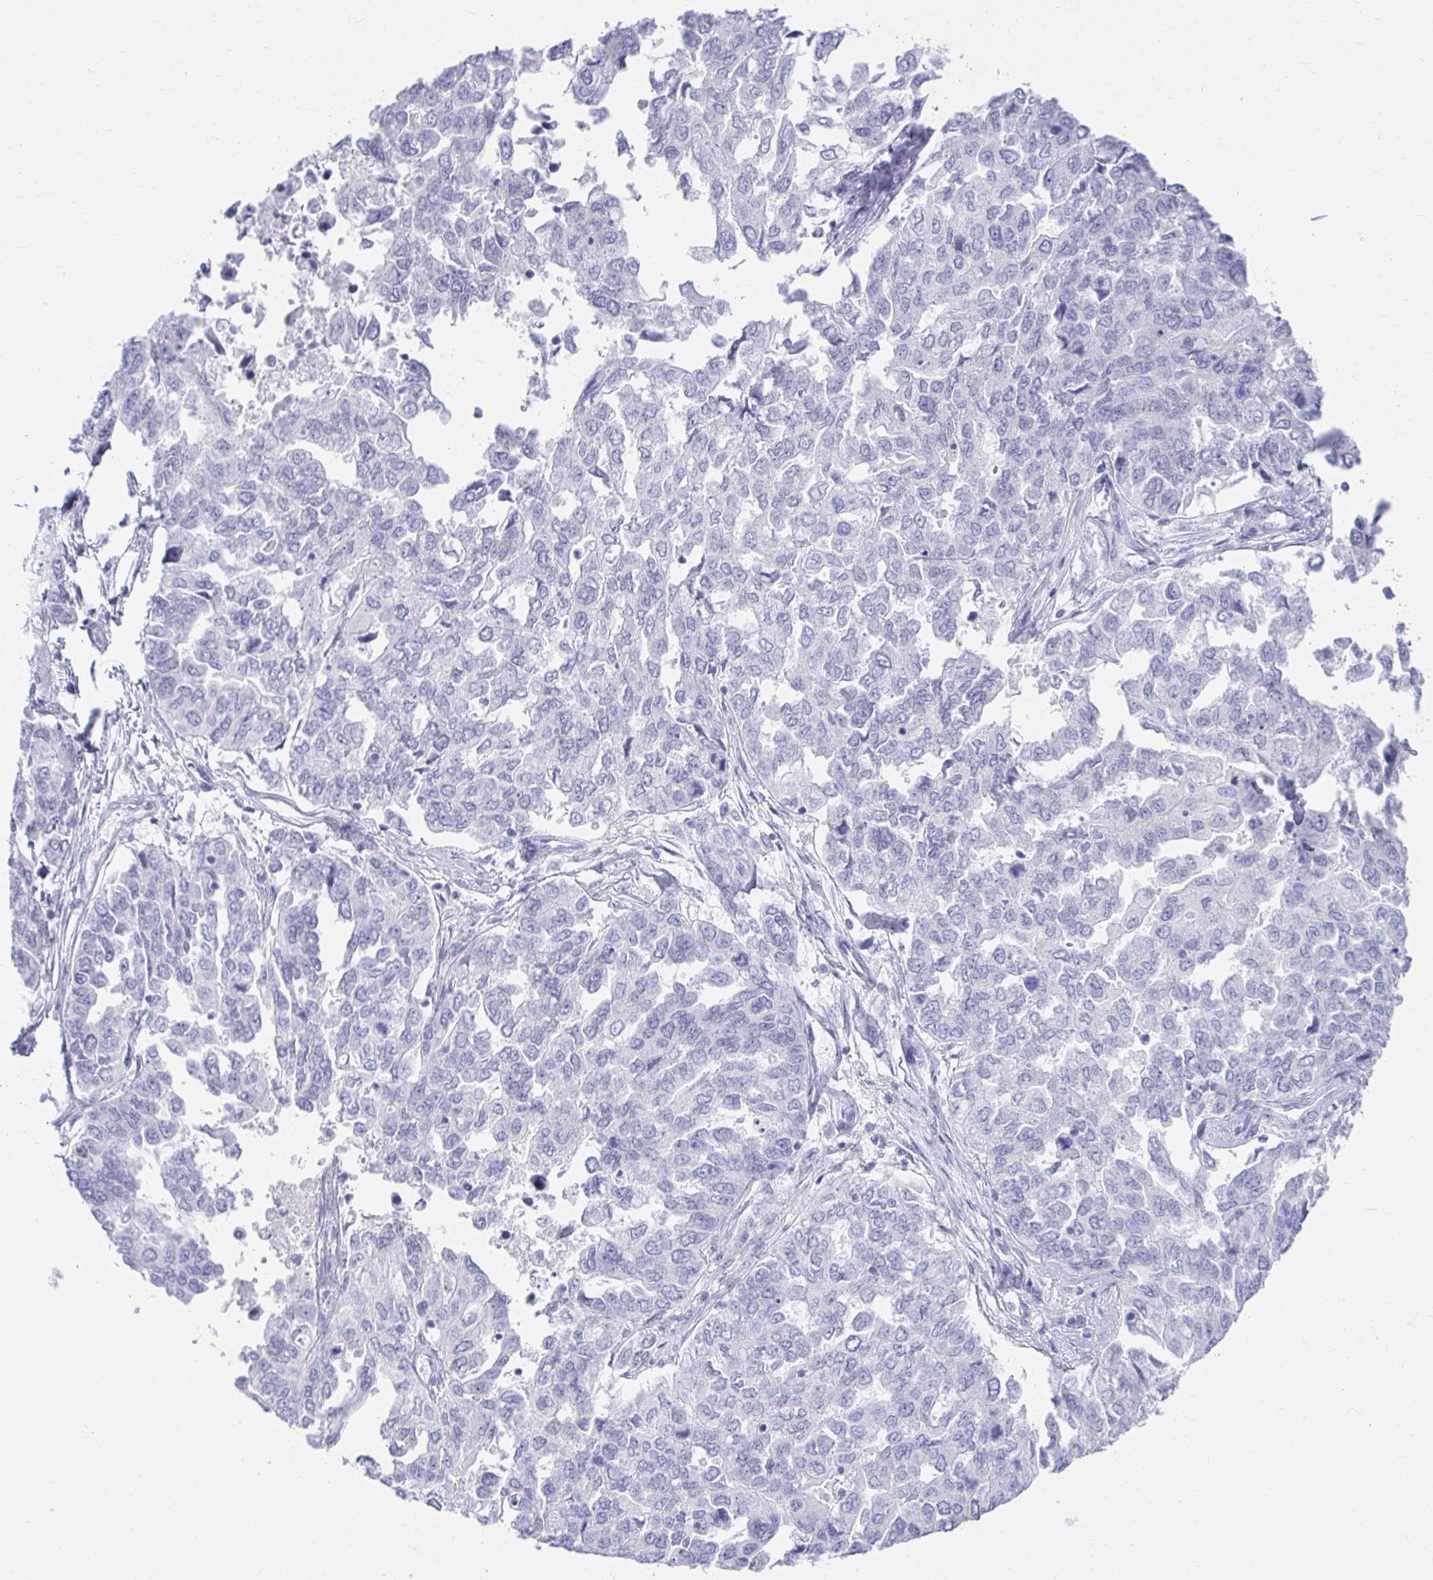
{"staining": {"intensity": "negative", "quantity": "none", "location": "none"}, "tissue": "ovarian cancer", "cell_type": "Tumor cells", "image_type": "cancer", "snomed": [{"axis": "morphology", "description": "Cystadenocarcinoma, serous, NOS"}, {"axis": "topography", "description": "Ovary"}], "caption": "This is an IHC photomicrograph of human ovarian cancer. There is no expression in tumor cells.", "gene": "ATP4B", "patient": {"sex": "female", "age": 53}}